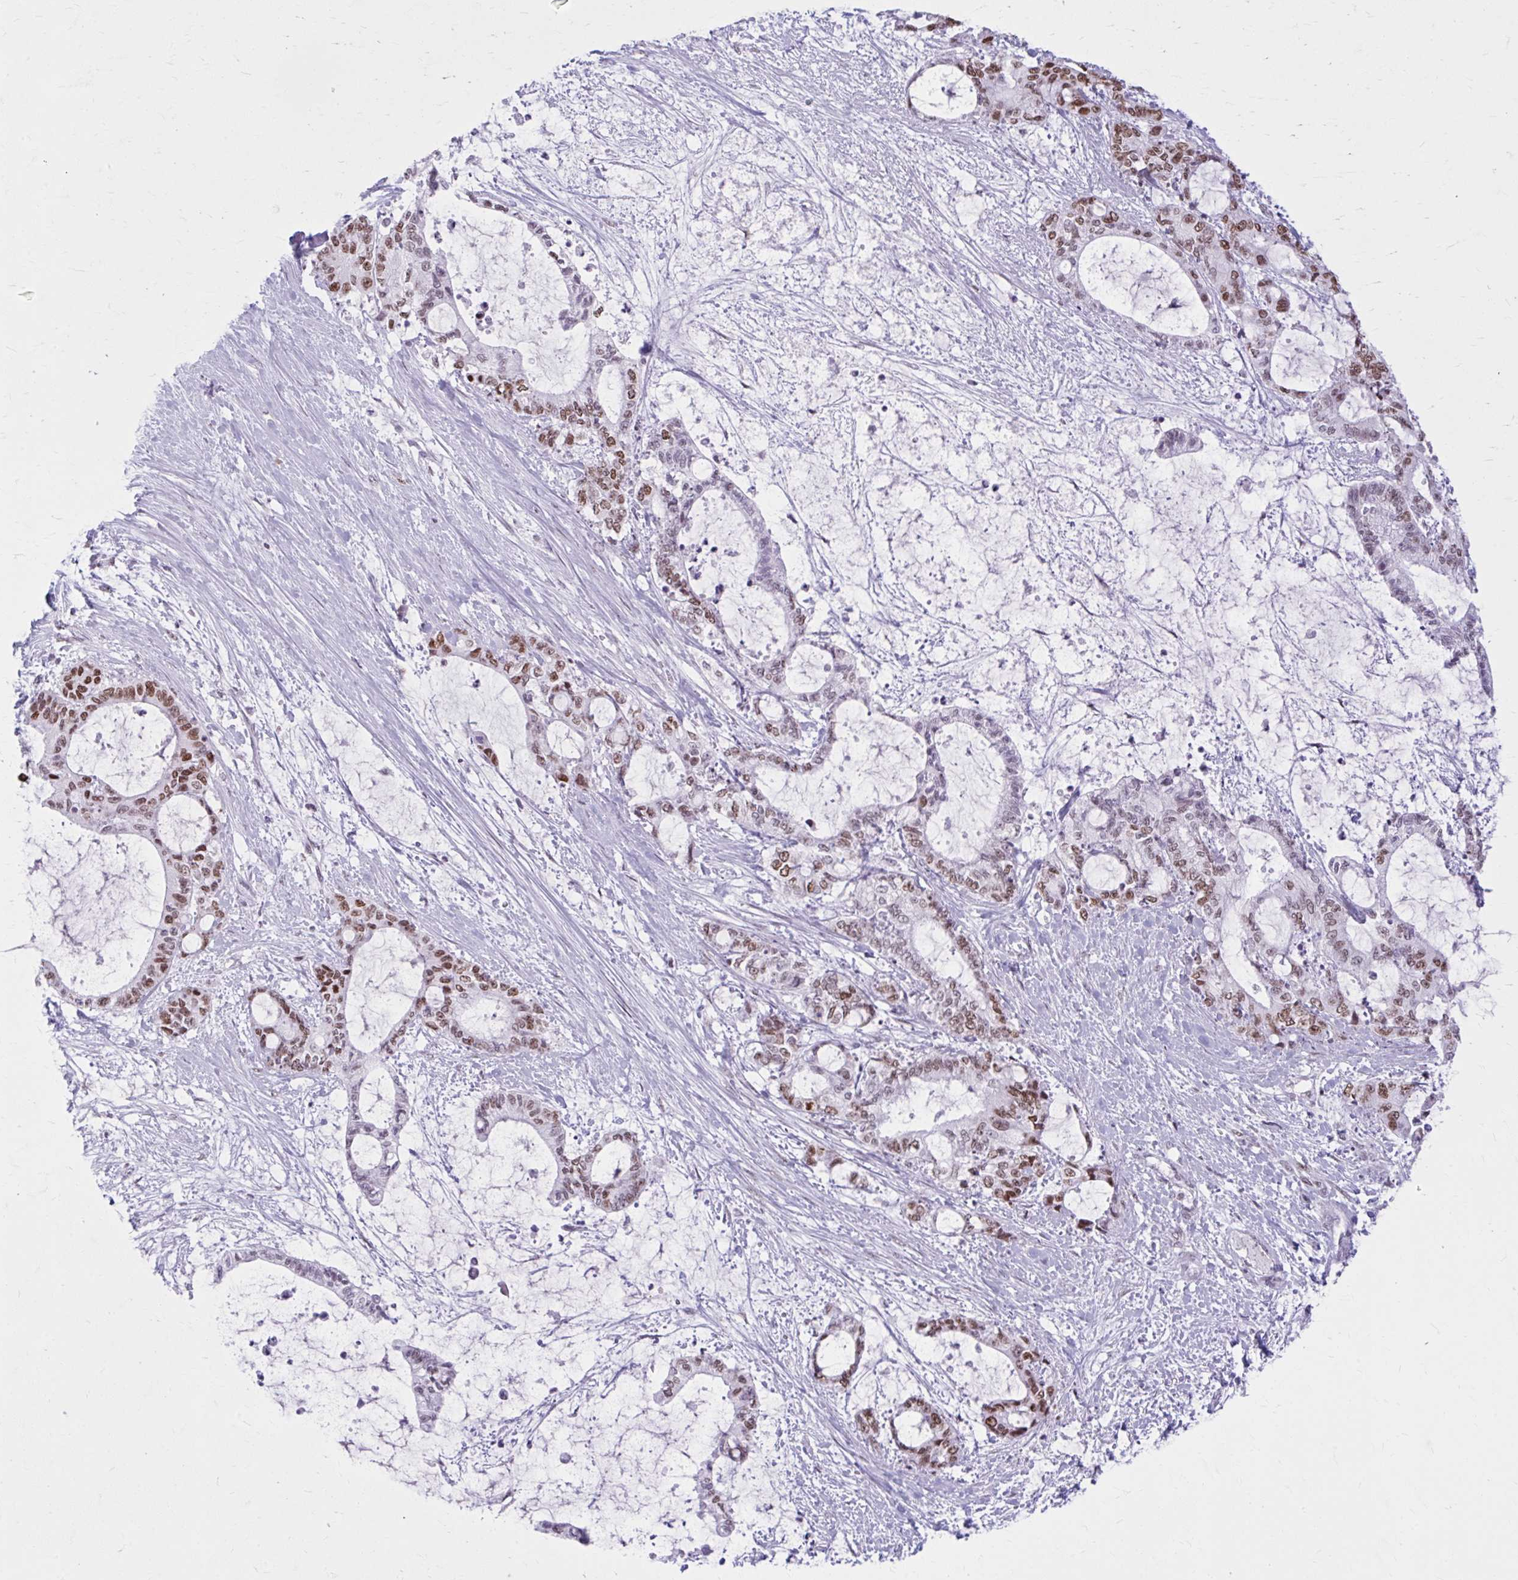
{"staining": {"intensity": "moderate", "quantity": ">75%", "location": "nuclear"}, "tissue": "liver cancer", "cell_type": "Tumor cells", "image_type": "cancer", "snomed": [{"axis": "morphology", "description": "Normal tissue, NOS"}, {"axis": "morphology", "description": "Cholangiocarcinoma"}, {"axis": "topography", "description": "Liver"}, {"axis": "topography", "description": "Peripheral nerve tissue"}], "caption": "Immunohistochemistry (IHC) histopathology image of neoplastic tissue: human liver cholangiocarcinoma stained using IHC exhibits medium levels of moderate protein expression localized specifically in the nuclear of tumor cells, appearing as a nuclear brown color.", "gene": "PABIR1", "patient": {"sex": "female", "age": 73}}